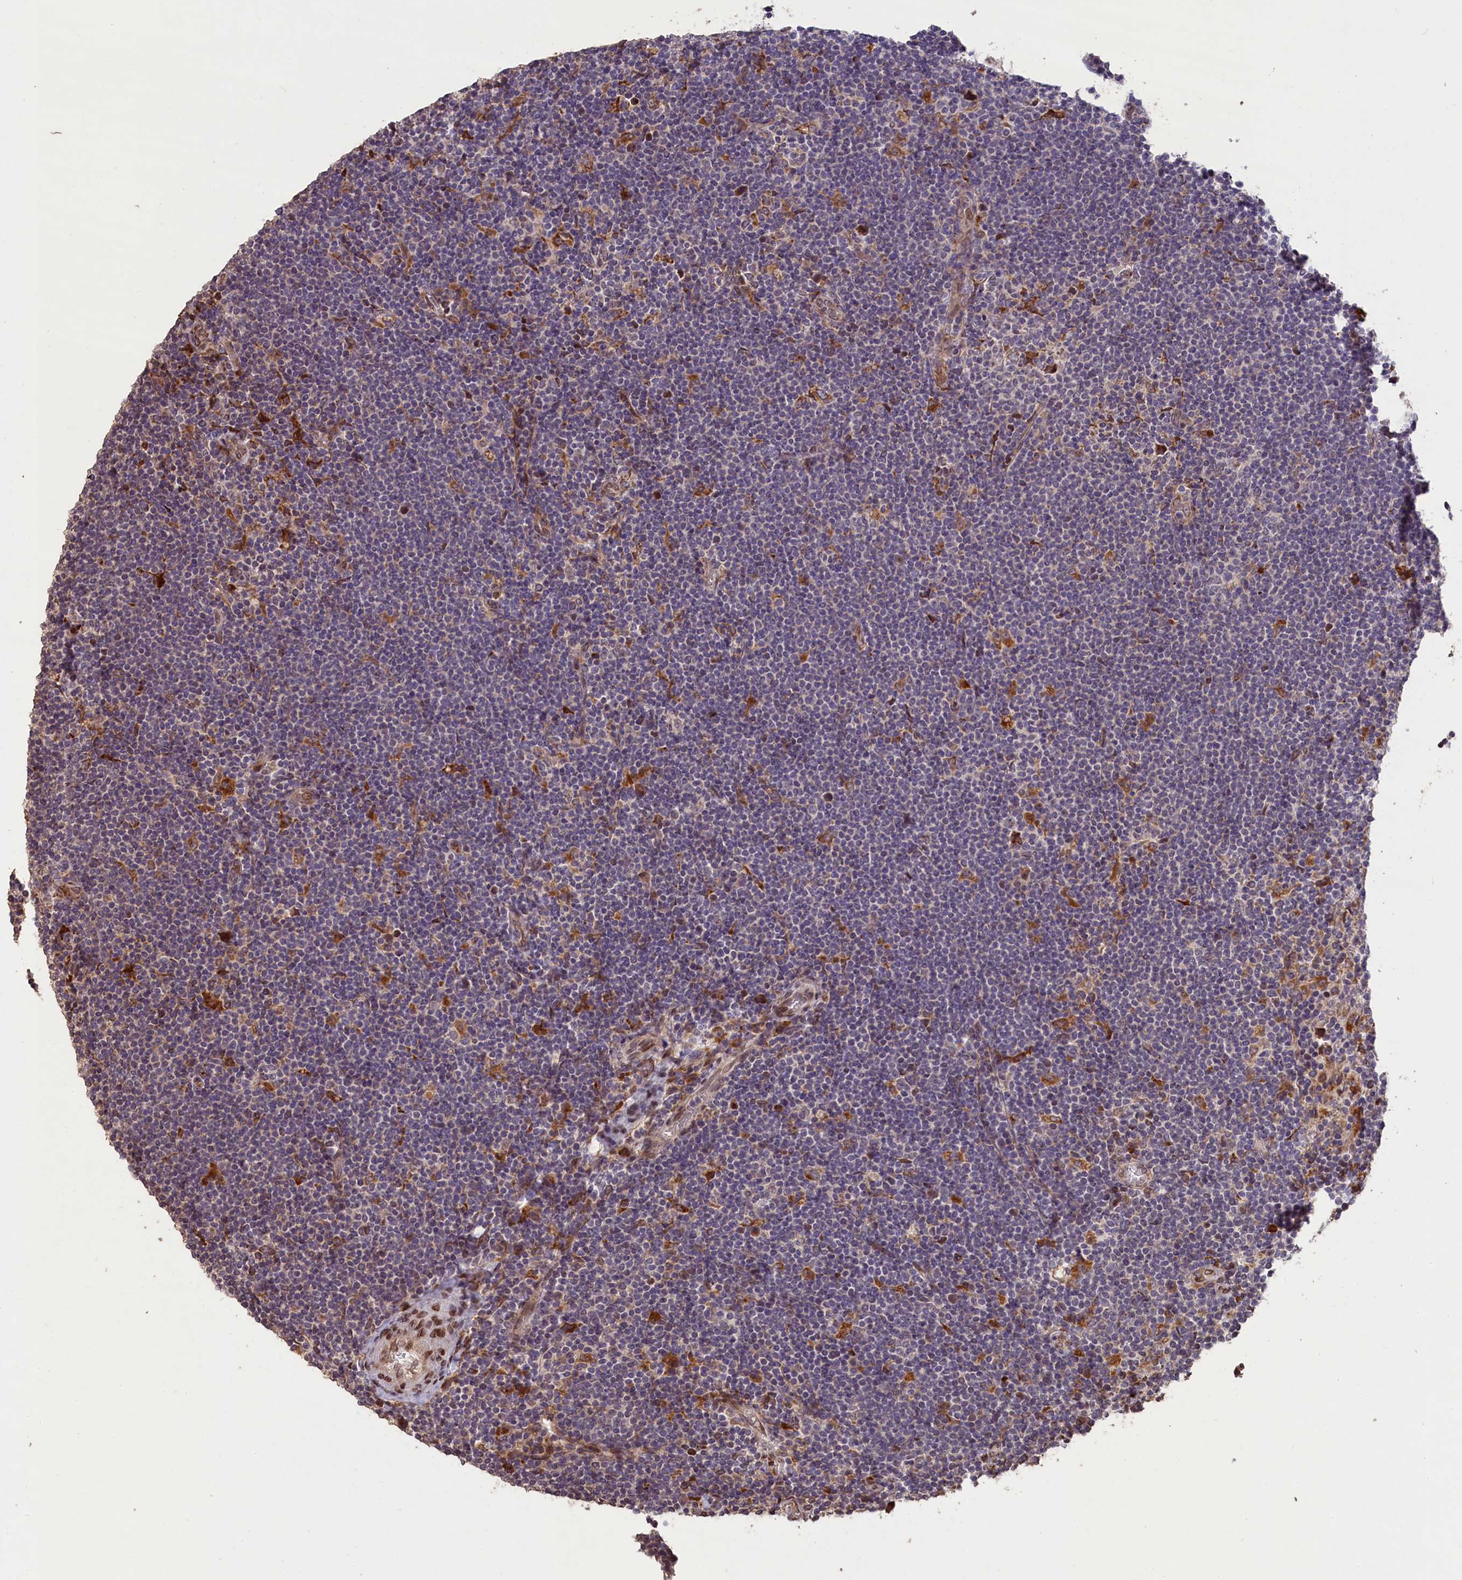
{"staining": {"intensity": "moderate", "quantity": ">75%", "location": "cytoplasmic/membranous"}, "tissue": "lymphoma", "cell_type": "Tumor cells", "image_type": "cancer", "snomed": [{"axis": "morphology", "description": "Hodgkin's disease, NOS"}, {"axis": "topography", "description": "Lymph node"}], "caption": "Protein expression by immunohistochemistry demonstrates moderate cytoplasmic/membranous staining in about >75% of tumor cells in lymphoma.", "gene": "SLC38A7", "patient": {"sex": "female", "age": 57}}